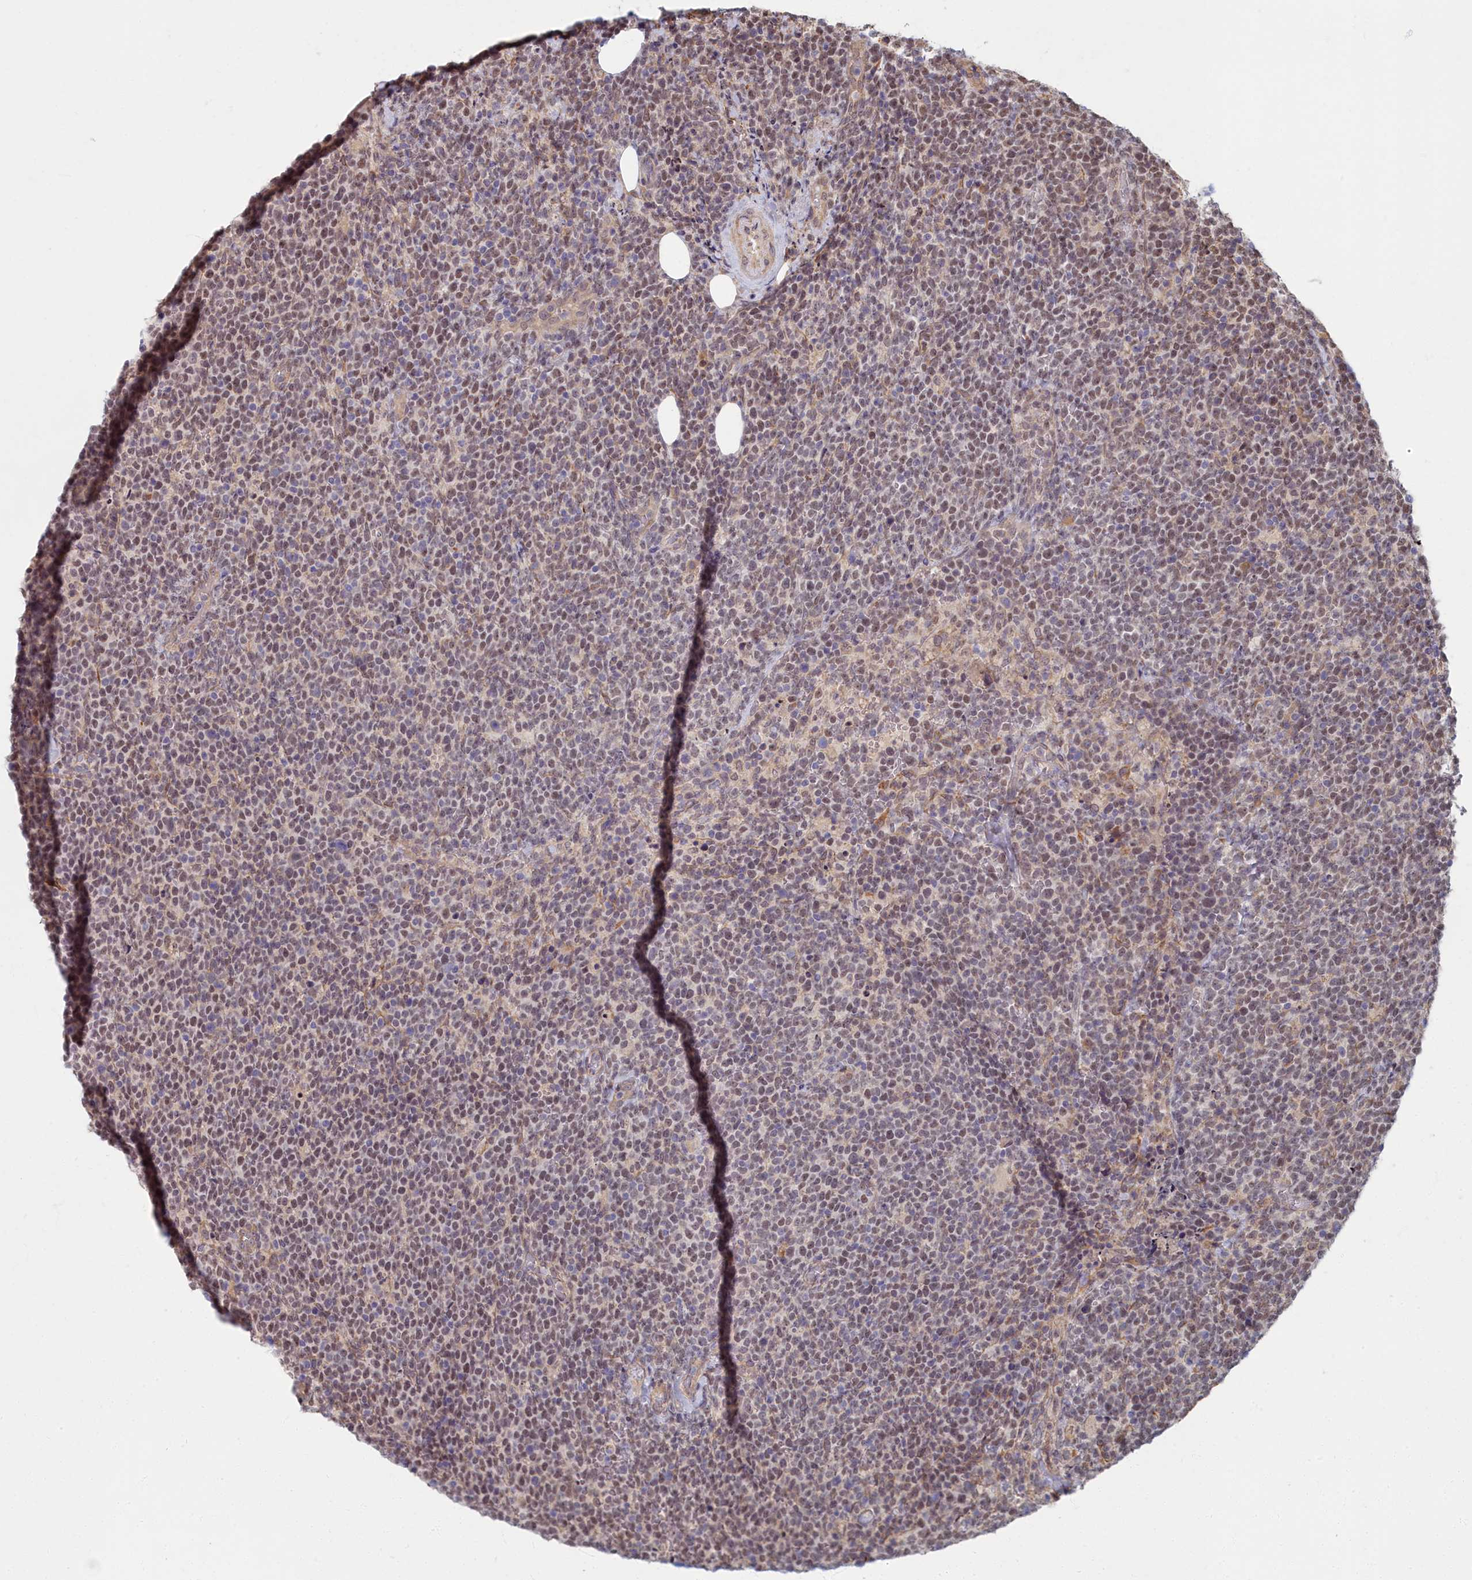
{"staining": {"intensity": "weak", "quantity": "25%-75%", "location": "nuclear"}, "tissue": "lymphoma", "cell_type": "Tumor cells", "image_type": "cancer", "snomed": [{"axis": "morphology", "description": "Malignant lymphoma, non-Hodgkin's type, High grade"}, {"axis": "topography", "description": "Lymph node"}], "caption": "A photomicrograph of human high-grade malignant lymphoma, non-Hodgkin's type stained for a protein reveals weak nuclear brown staining in tumor cells.", "gene": "MAK16", "patient": {"sex": "male", "age": 61}}